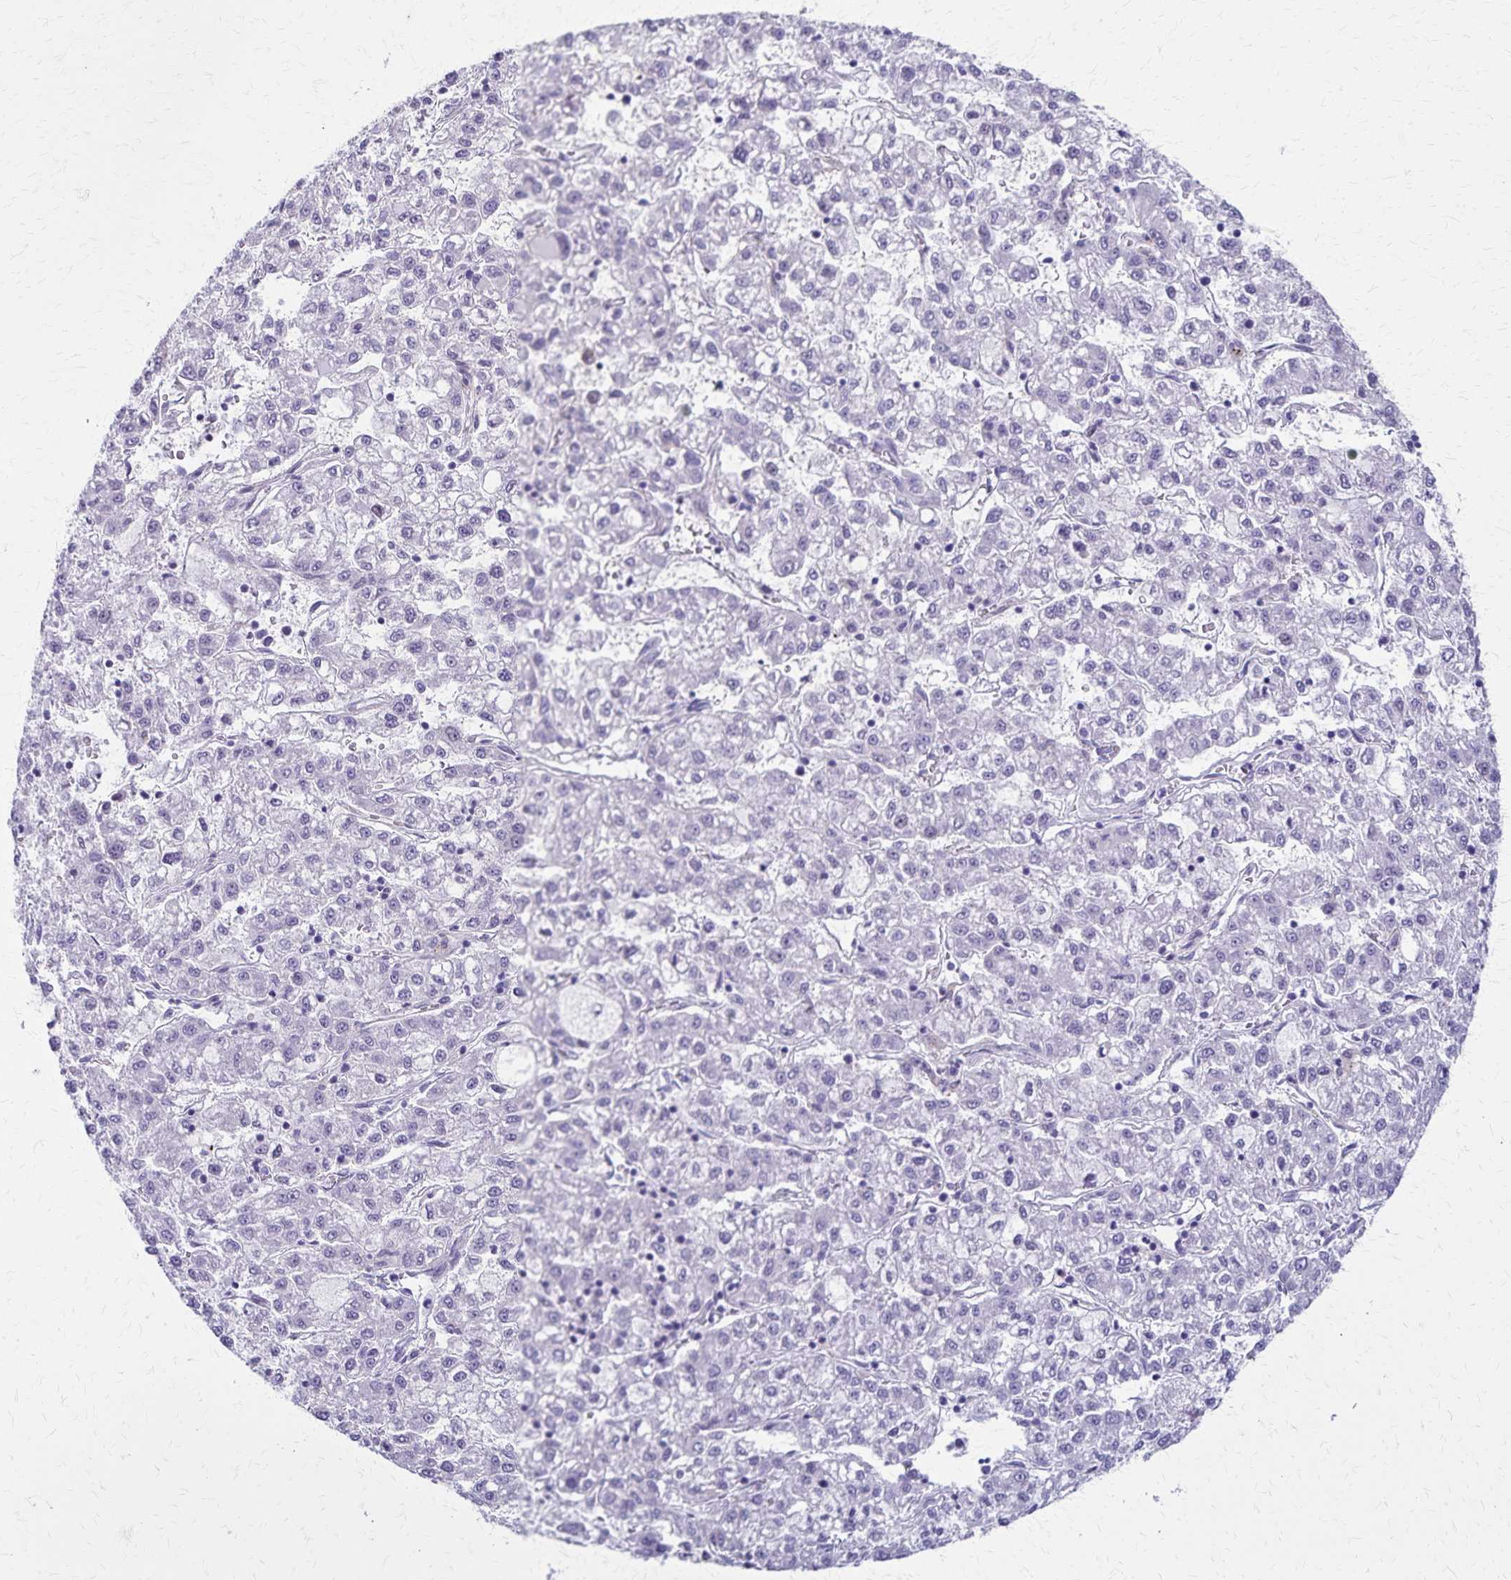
{"staining": {"intensity": "negative", "quantity": "none", "location": "none"}, "tissue": "liver cancer", "cell_type": "Tumor cells", "image_type": "cancer", "snomed": [{"axis": "morphology", "description": "Carcinoma, Hepatocellular, NOS"}, {"axis": "topography", "description": "Liver"}], "caption": "High power microscopy photomicrograph of an IHC micrograph of hepatocellular carcinoma (liver), revealing no significant expression in tumor cells.", "gene": "TMEM60", "patient": {"sex": "male", "age": 40}}